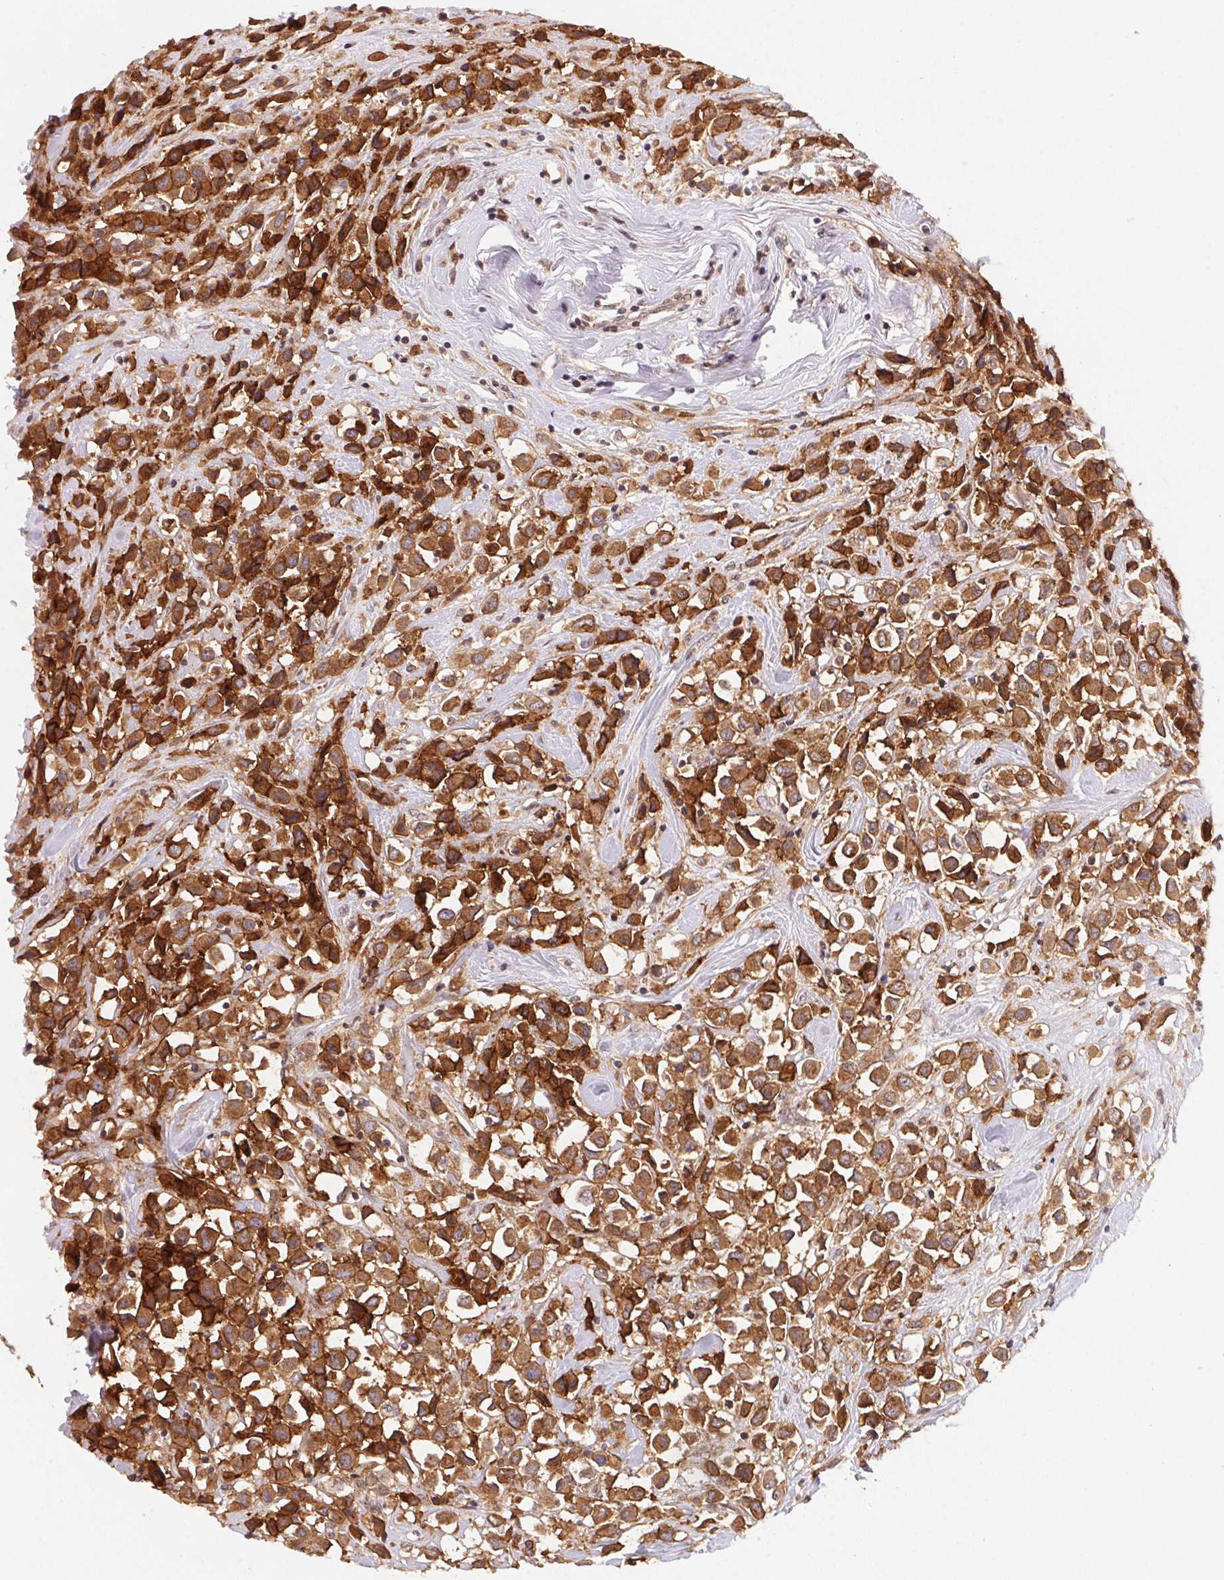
{"staining": {"intensity": "moderate", "quantity": ">75%", "location": "cytoplasmic/membranous"}, "tissue": "breast cancer", "cell_type": "Tumor cells", "image_type": "cancer", "snomed": [{"axis": "morphology", "description": "Duct carcinoma"}, {"axis": "topography", "description": "Breast"}], "caption": "An IHC micrograph of neoplastic tissue is shown. Protein staining in brown shows moderate cytoplasmic/membranous positivity in infiltrating ductal carcinoma (breast) within tumor cells.", "gene": "SLC52A2", "patient": {"sex": "female", "age": 61}}